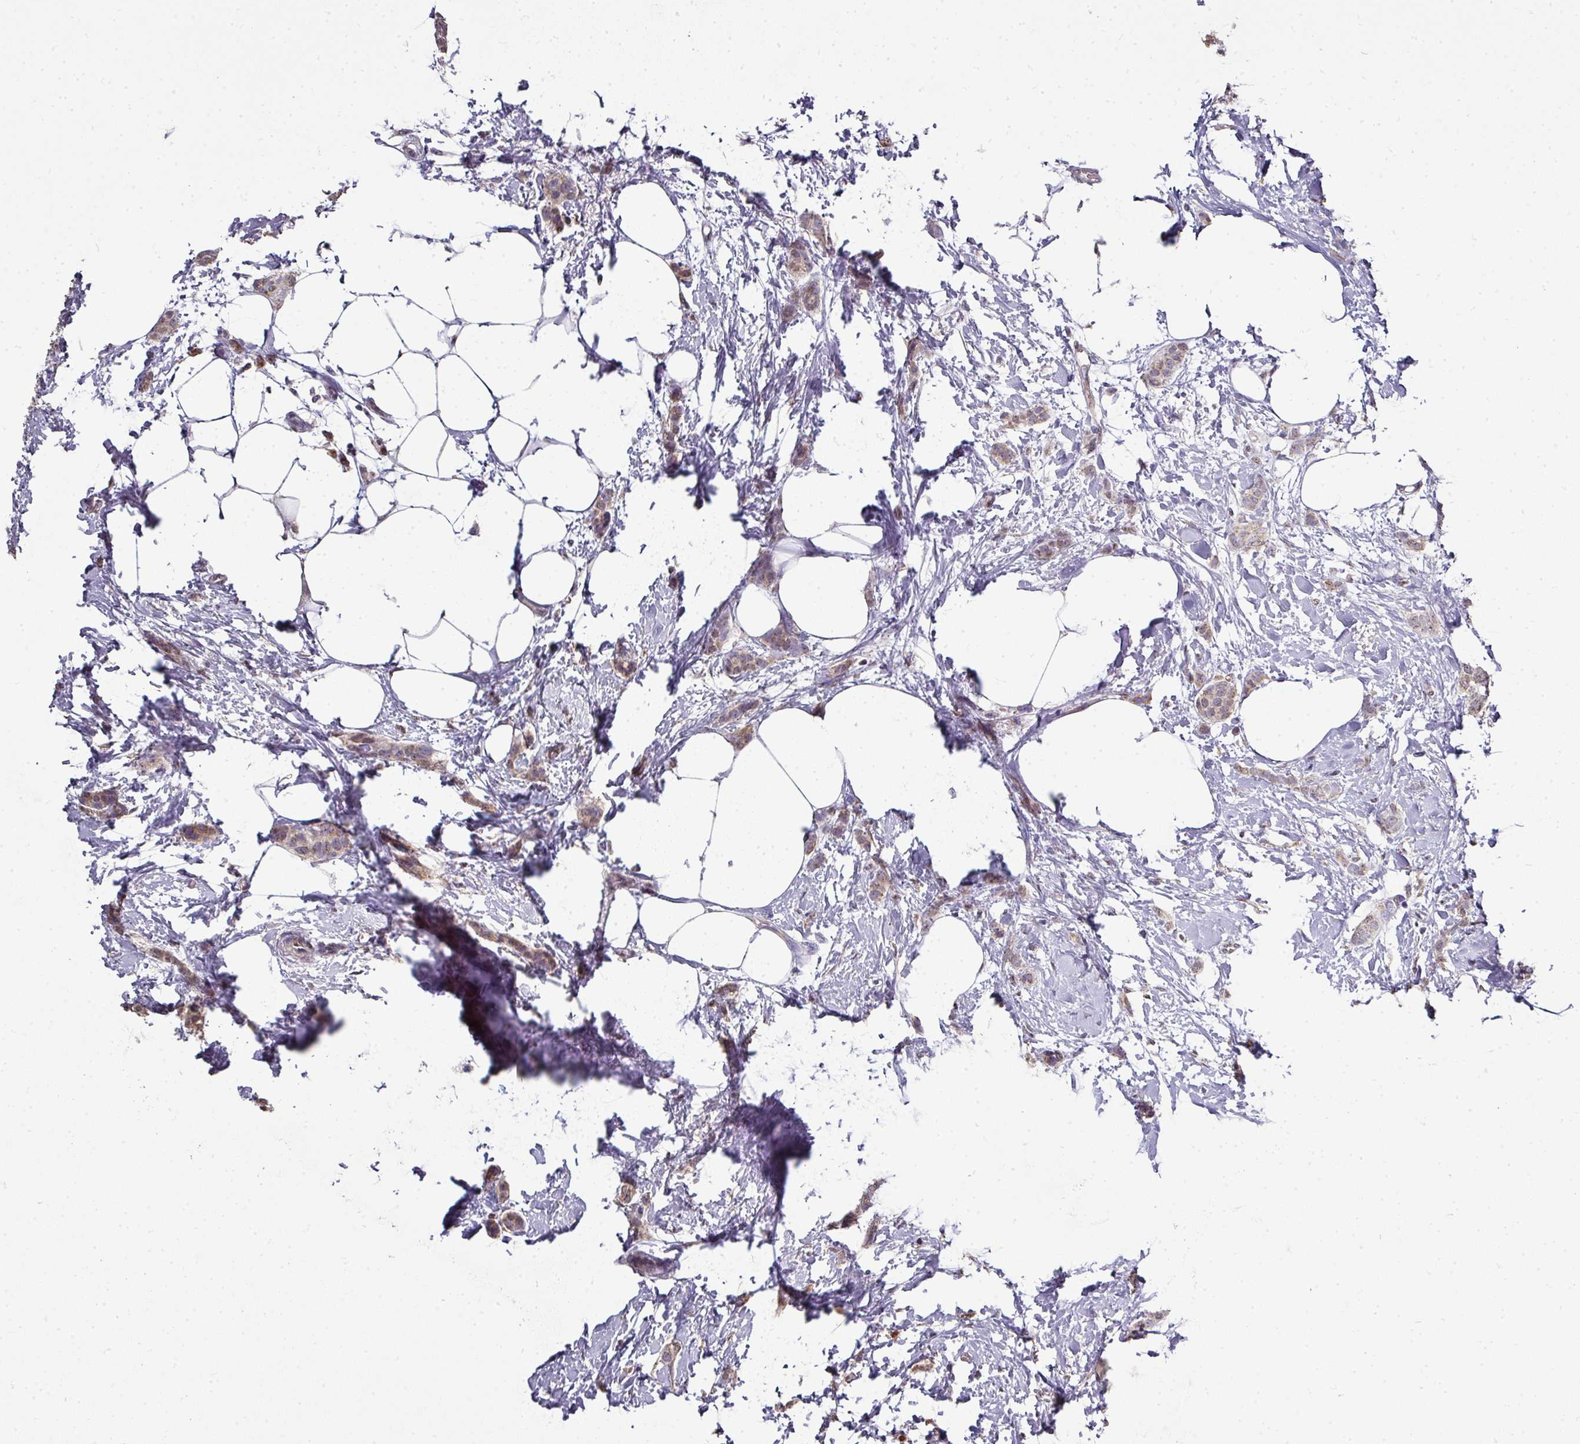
{"staining": {"intensity": "weak", "quantity": ">75%", "location": "cytoplasmic/membranous,nuclear"}, "tissue": "breast cancer", "cell_type": "Tumor cells", "image_type": "cancer", "snomed": [{"axis": "morphology", "description": "Duct carcinoma"}, {"axis": "topography", "description": "Breast"}], "caption": "An immunohistochemistry (IHC) photomicrograph of tumor tissue is shown. Protein staining in brown labels weak cytoplasmic/membranous and nuclear positivity in intraductal carcinoma (breast) within tumor cells.", "gene": "JPH2", "patient": {"sex": "female", "age": 72}}